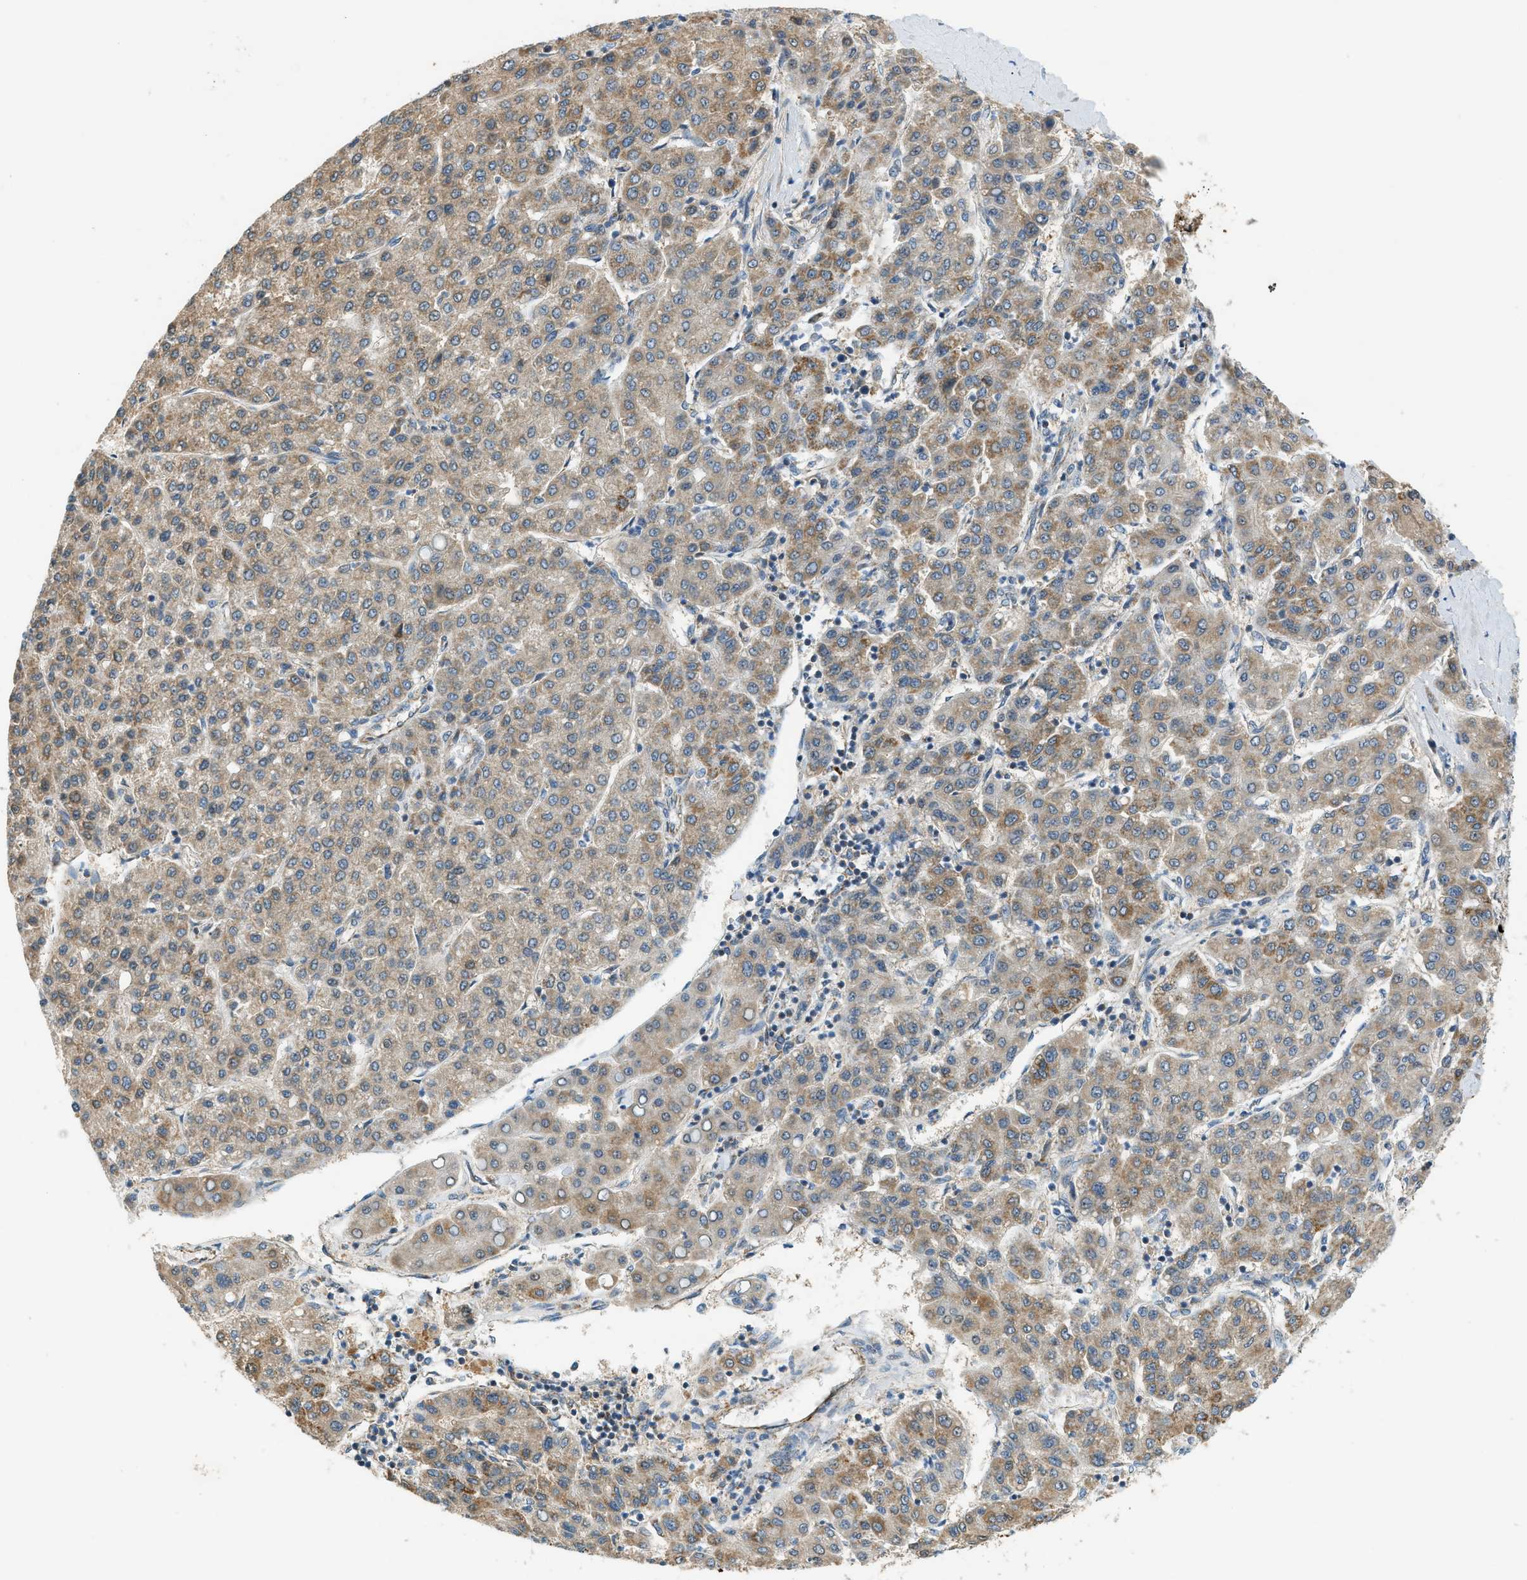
{"staining": {"intensity": "moderate", "quantity": ">75%", "location": "cytoplasmic/membranous"}, "tissue": "liver cancer", "cell_type": "Tumor cells", "image_type": "cancer", "snomed": [{"axis": "morphology", "description": "Carcinoma, Hepatocellular, NOS"}, {"axis": "topography", "description": "Liver"}], "caption": "Protein expression analysis of human liver hepatocellular carcinoma reveals moderate cytoplasmic/membranous staining in approximately >75% of tumor cells.", "gene": "PIGG", "patient": {"sex": "male", "age": 65}}